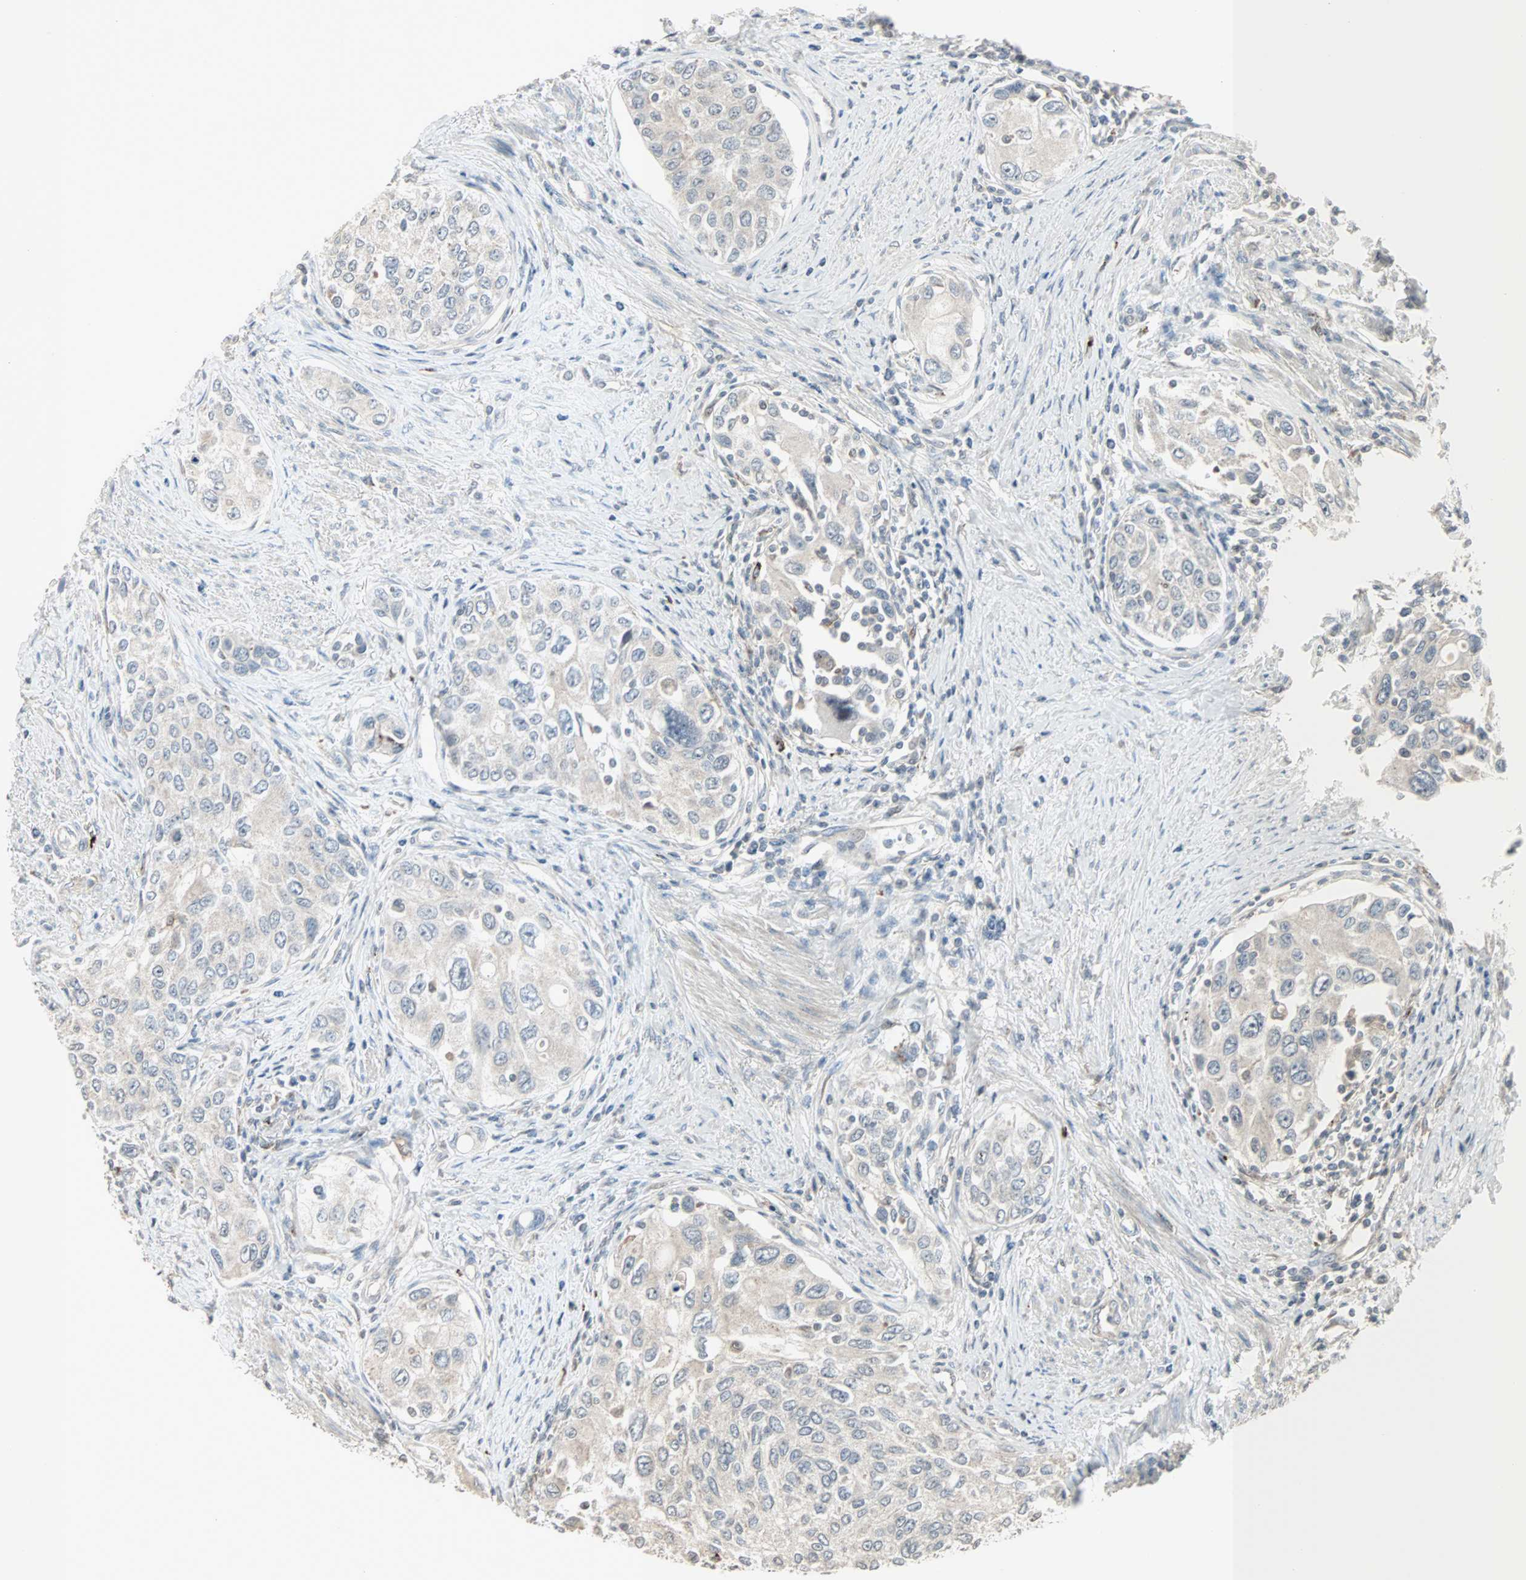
{"staining": {"intensity": "weak", "quantity": "25%-75%", "location": "cytoplasmic/membranous"}, "tissue": "urothelial cancer", "cell_type": "Tumor cells", "image_type": "cancer", "snomed": [{"axis": "morphology", "description": "Urothelial carcinoma, High grade"}, {"axis": "topography", "description": "Urinary bladder"}], "caption": "There is low levels of weak cytoplasmic/membranous expression in tumor cells of high-grade urothelial carcinoma, as demonstrated by immunohistochemical staining (brown color).", "gene": "KDM4A", "patient": {"sex": "female", "age": 56}}